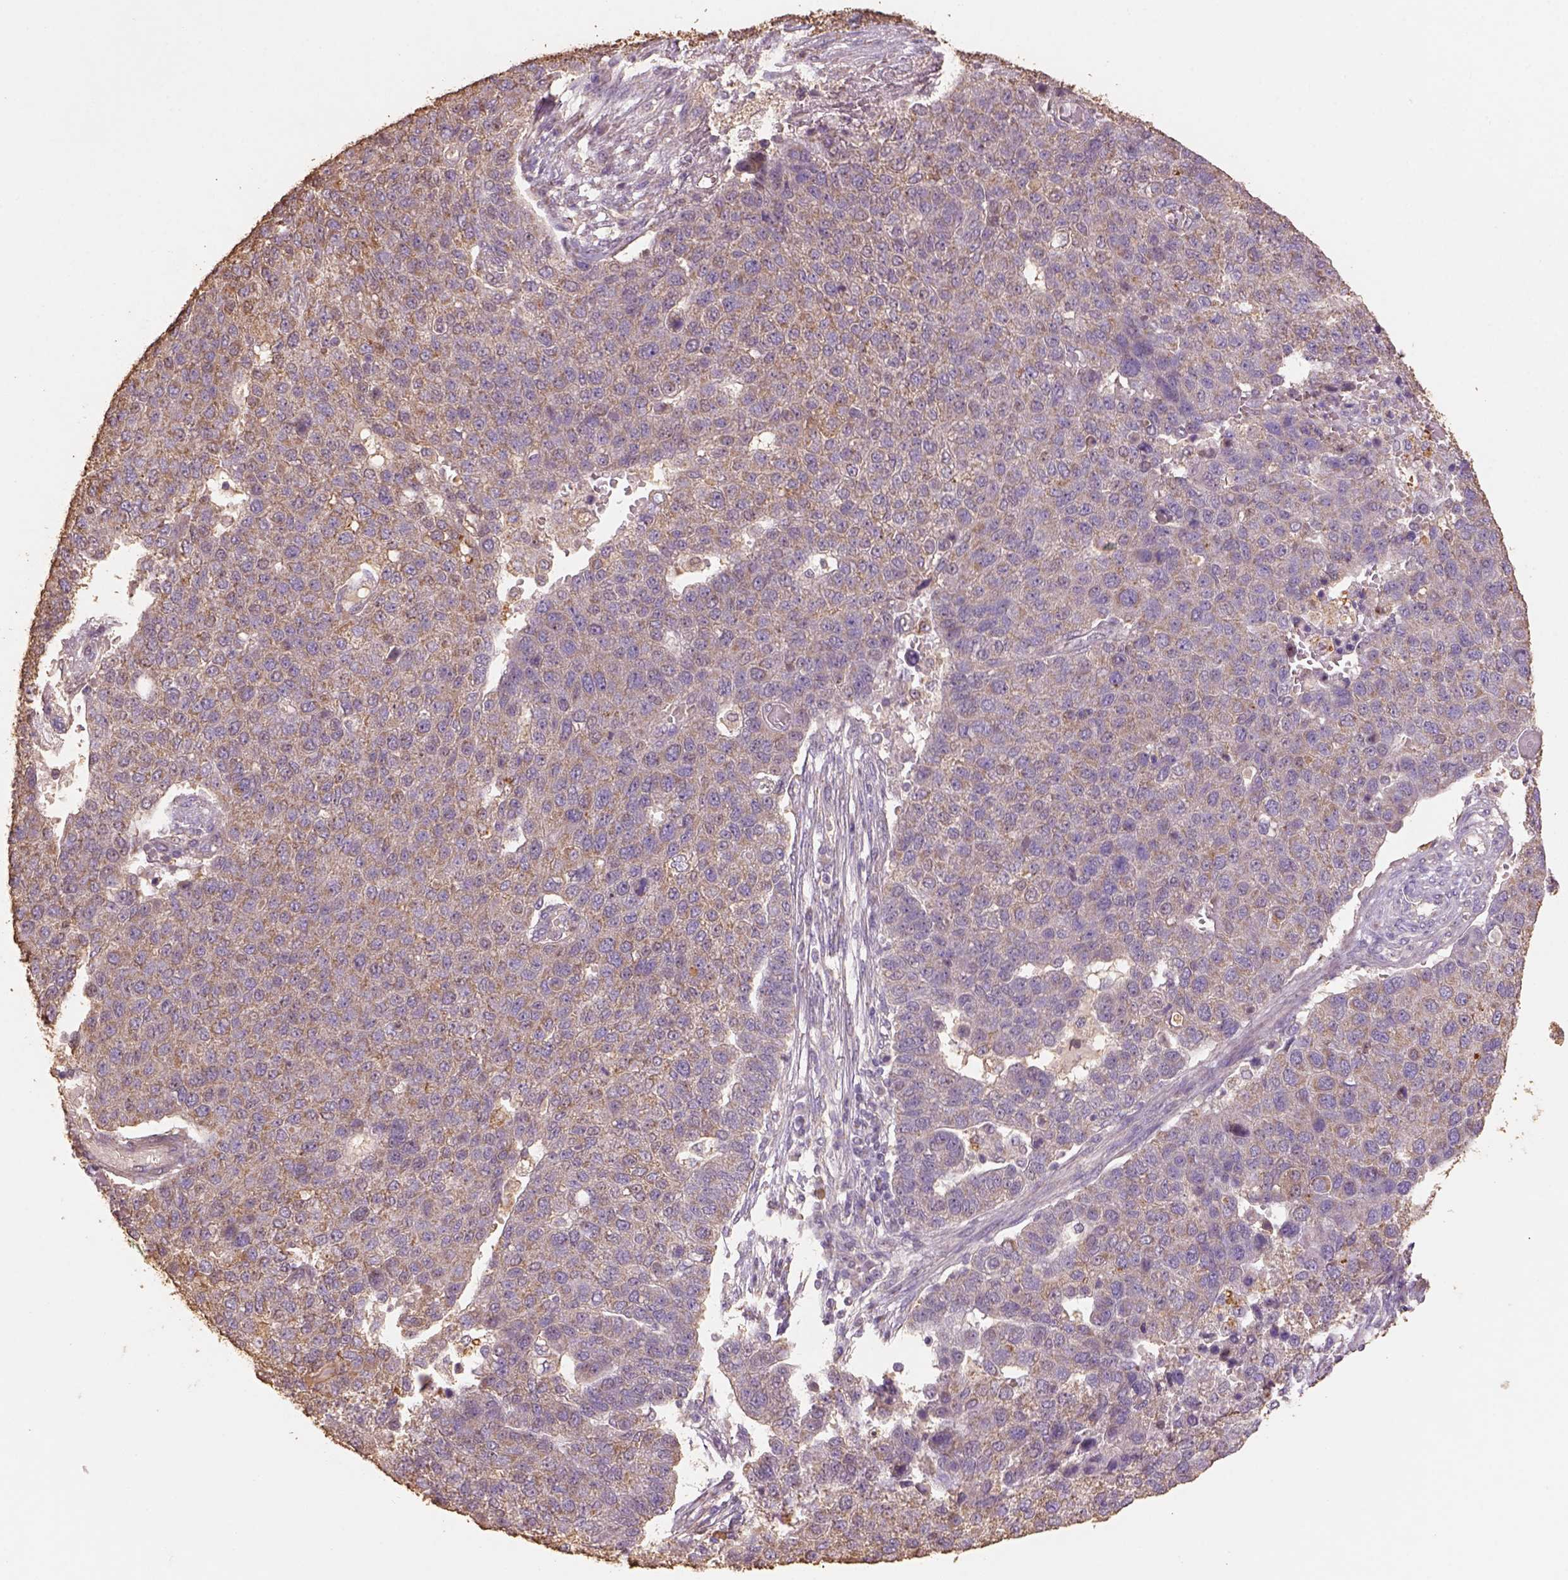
{"staining": {"intensity": "moderate", "quantity": ">75%", "location": "cytoplasmic/membranous"}, "tissue": "pancreatic cancer", "cell_type": "Tumor cells", "image_type": "cancer", "snomed": [{"axis": "morphology", "description": "Adenocarcinoma, NOS"}, {"axis": "topography", "description": "Pancreas"}], "caption": "An IHC photomicrograph of tumor tissue is shown. Protein staining in brown shows moderate cytoplasmic/membranous positivity in adenocarcinoma (pancreatic) within tumor cells. (brown staining indicates protein expression, while blue staining denotes nuclei).", "gene": "AP2B1", "patient": {"sex": "female", "age": 61}}